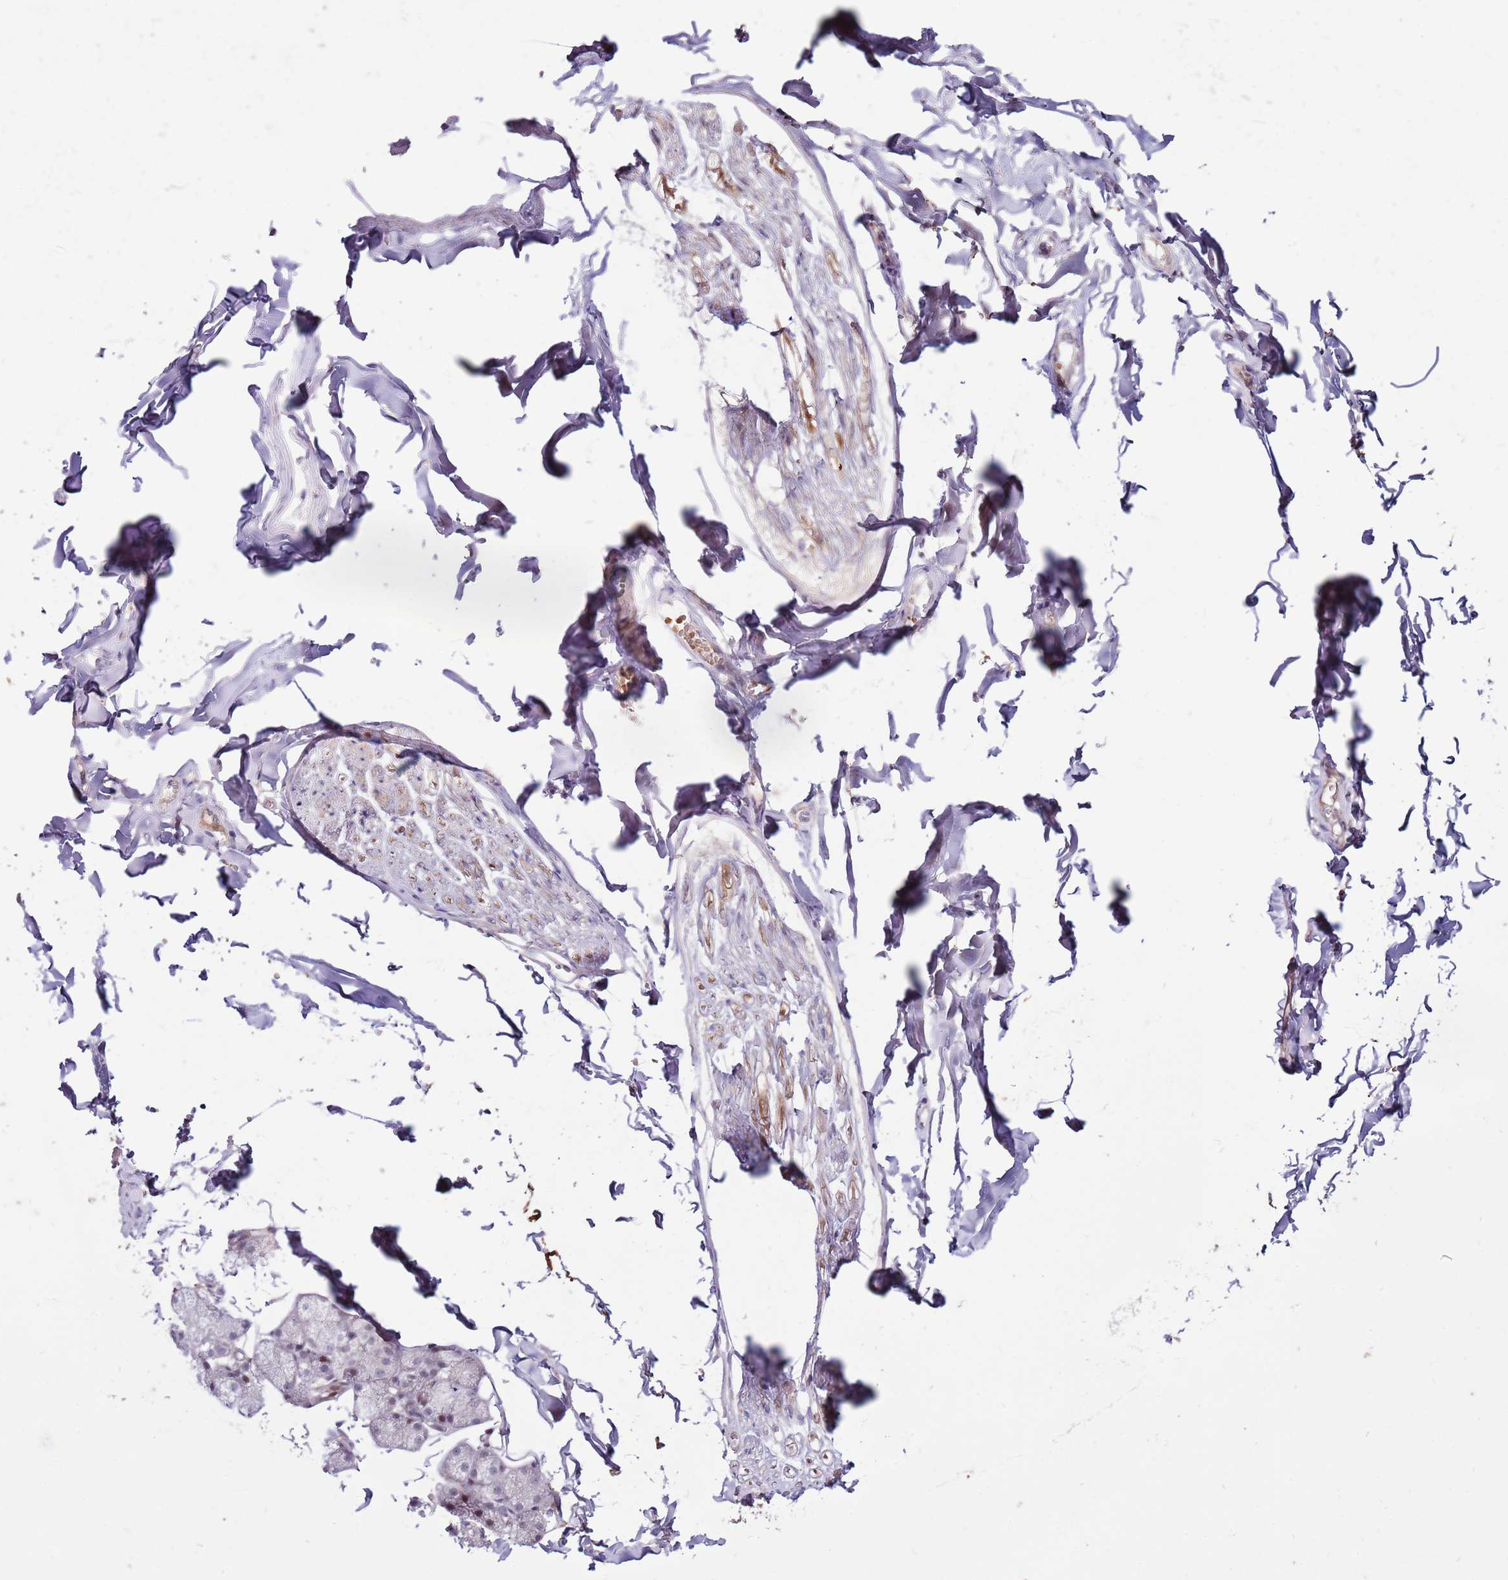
{"staining": {"intensity": "moderate", "quantity": "<25%", "location": "cytoplasmic/membranous"}, "tissue": "adipose tissue", "cell_type": "Adipocytes", "image_type": "normal", "snomed": [{"axis": "morphology", "description": "Normal tissue, NOS"}, {"axis": "topography", "description": "Salivary gland"}, {"axis": "topography", "description": "Peripheral nerve tissue"}], "caption": "Immunohistochemistry (IHC) histopathology image of unremarkable human adipose tissue stained for a protein (brown), which shows low levels of moderate cytoplasmic/membranous staining in about <25% of adipocytes.", "gene": "MTG2", "patient": {"sex": "male", "age": 38}}